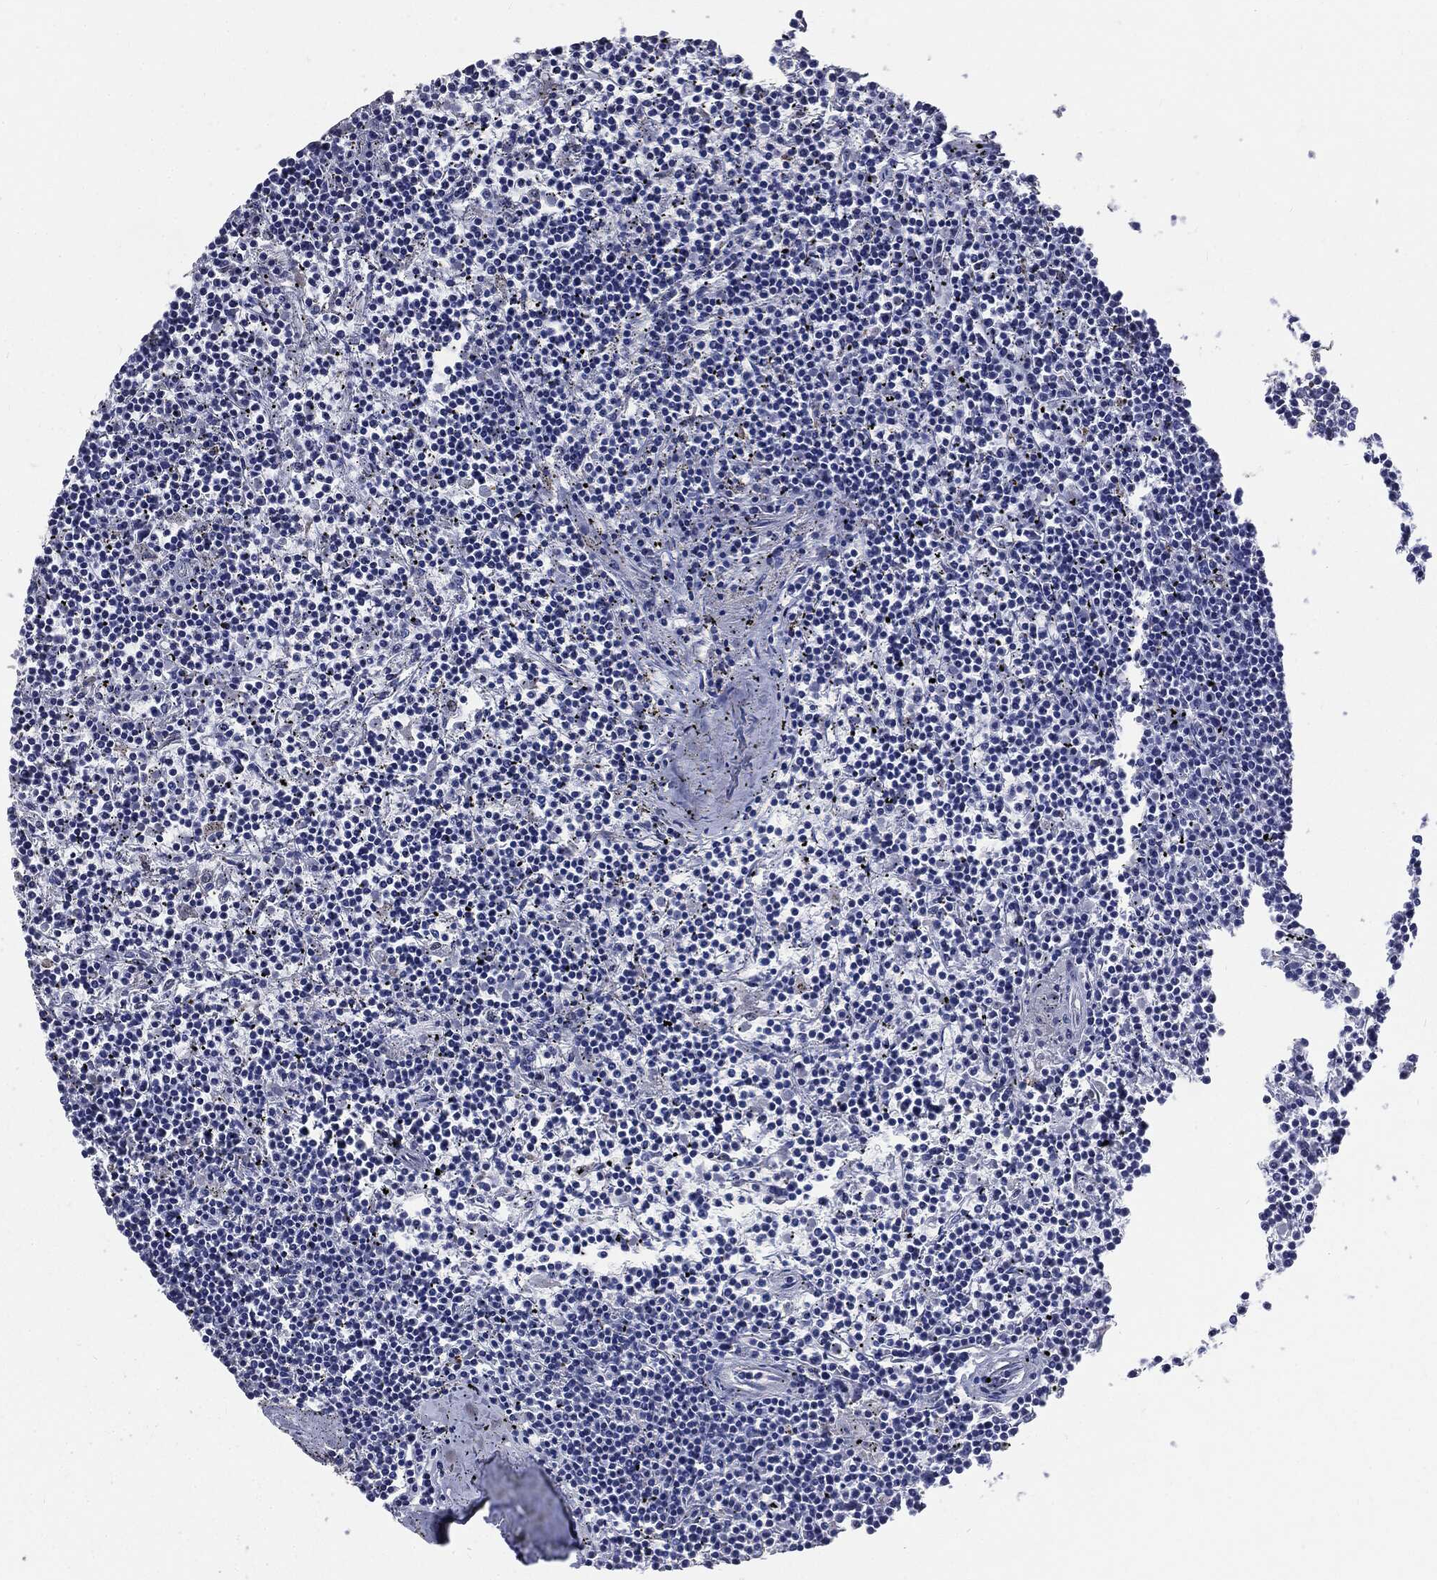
{"staining": {"intensity": "negative", "quantity": "none", "location": "none"}, "tissue": "lymphoma", "cell_type": "Tumor cells", "image_type": "cancer", "snomed": [{"axis": "morphology", "description": "Malignant lymphoma, non-Hodgkin's type, Low grade"}, {"axis": "topography", "description": "Spleen"}], "caption": "IHC photomicrograph of neoplastic tissue: human lymphoma stained with DAB (3,3'-diaminobenzidine) demonstrates no significant protein staining in tumor cells.", "gene": "PTGS2", "patient": {"sex": "female", "age": 19}}